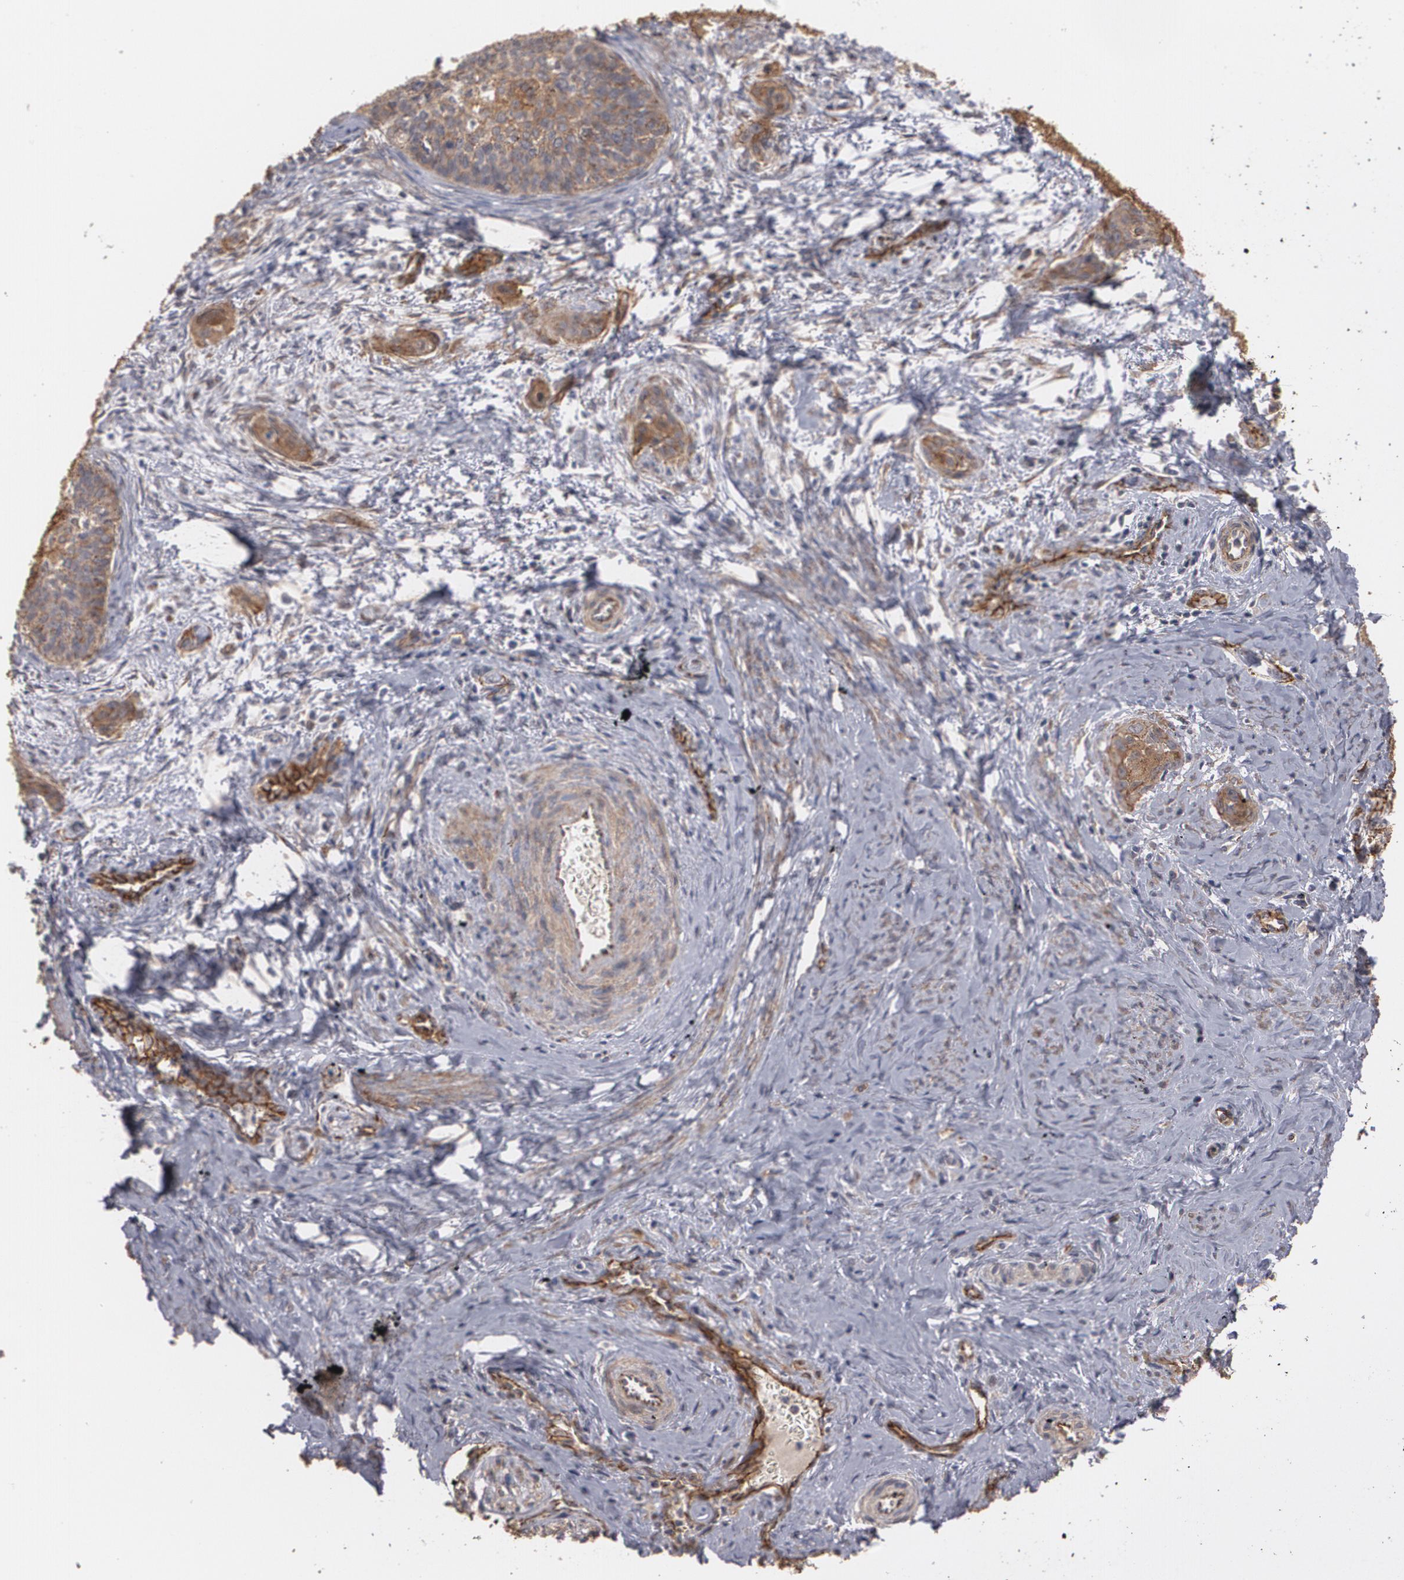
{"staining": {"intensity": "weak", "quantity": ">75%", "location": "cytoplasmic/membranous"}, "tissue": "cervical cancer", "cell_type": "Tumor cells", "image_type": "cancer", "snomed": [{"axis": "morphology", "description": "Squamous cell carcinoma, NOS"}, {"axis": "topography", "description": "Cervix"}], "caption": "Human squamous cell carcinoma (cervical) stained for a protein (brown) demonstrates weak cytoplasmic/membranous positive positivity in about >75% of tumor cells.", "gene": "TJP1", "patient": {"sex": "female", "age": 33}}